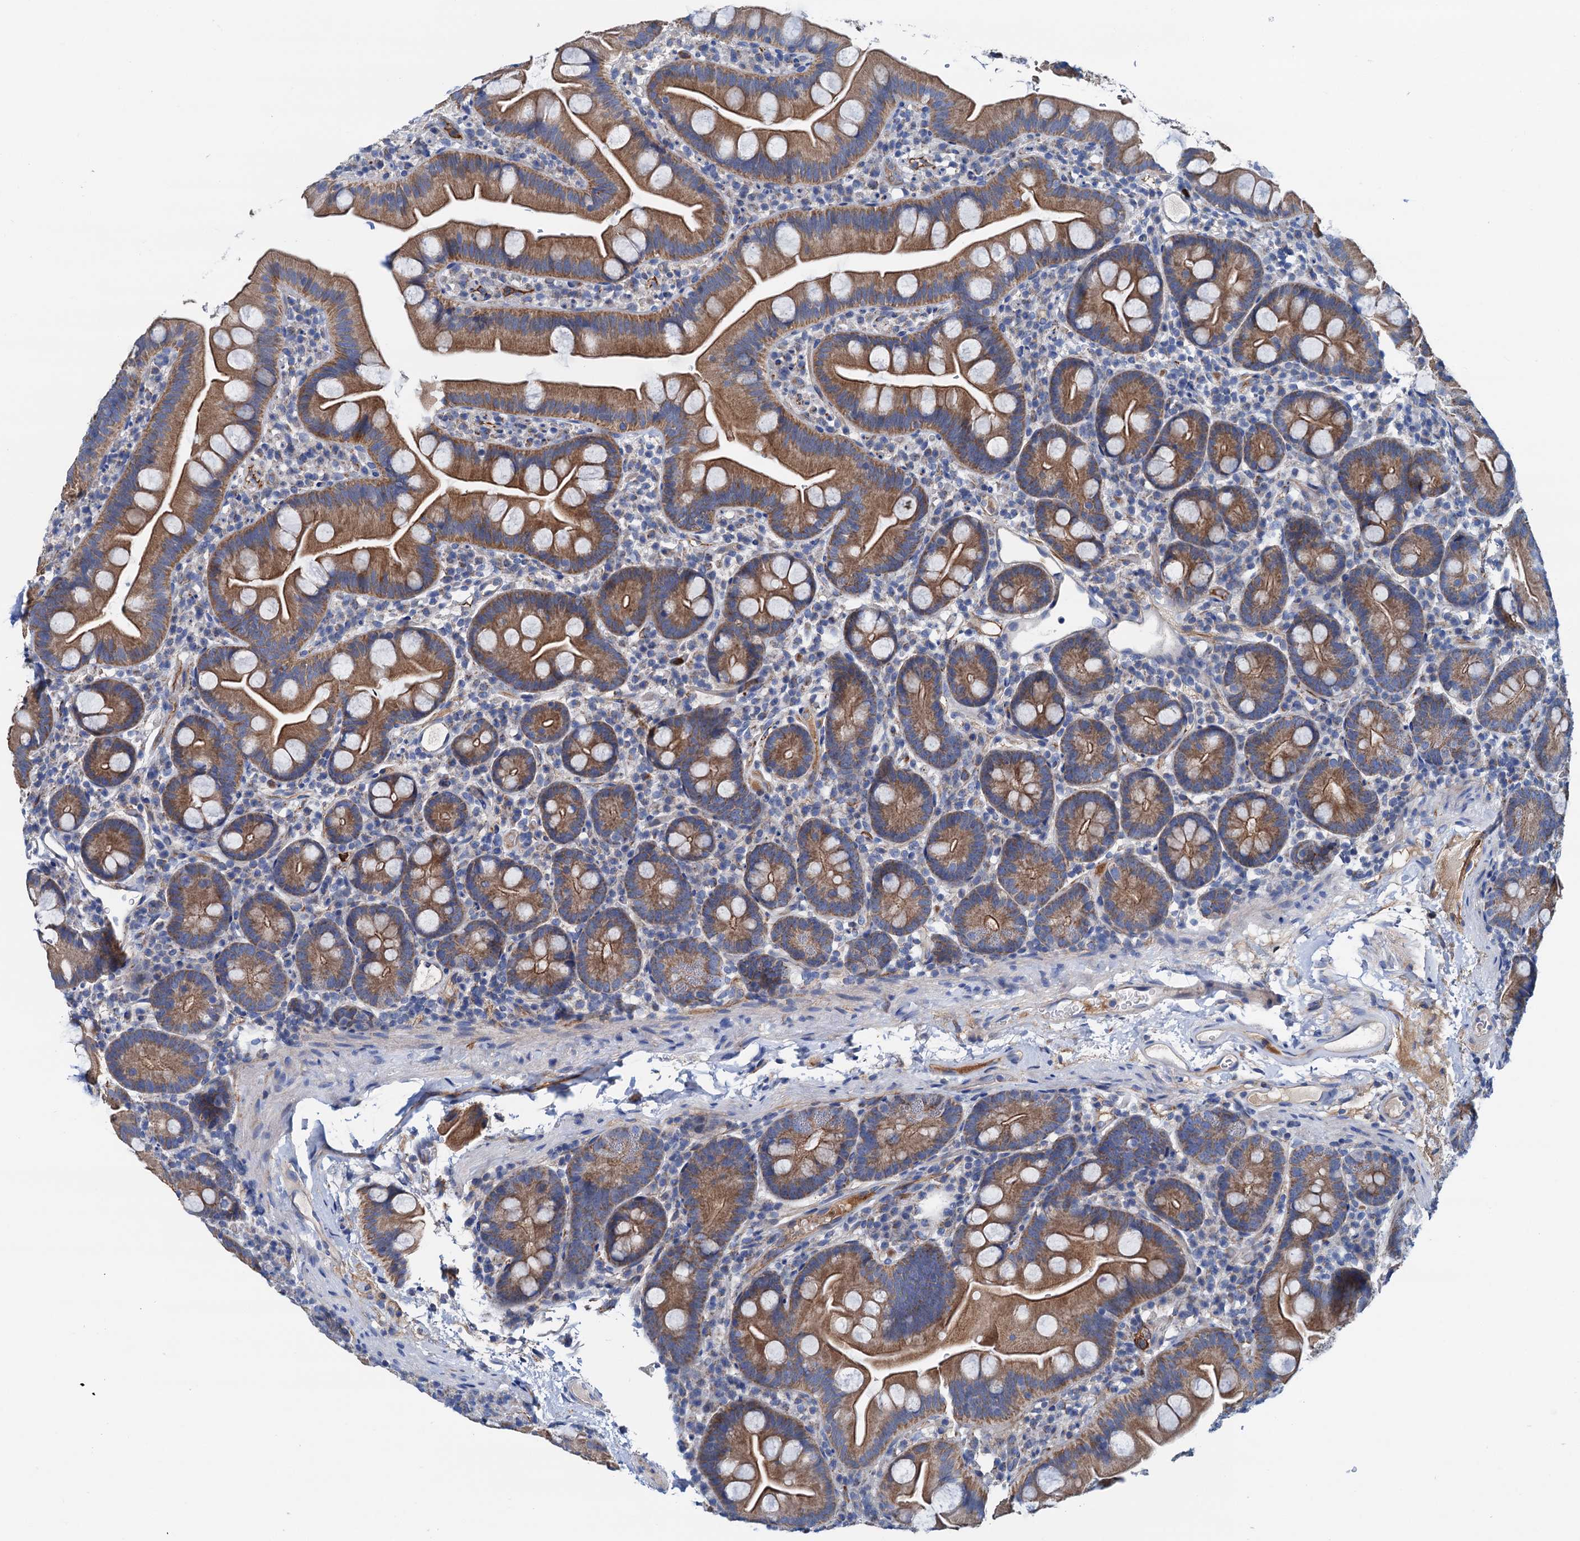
{"staining": {"intensity": "moderate", "quantity": ">75%", "location": "cytoplasmic/membranous"}, "tissue": "small intestine", "cell_type": "Glandular cells", "image_type": "normal", "snomed": [{"axis": "morphology", "description": "Normal tissue, NOS"}, {"axis": "topography", "description": "Small intestine"}], "caption": "Immunohistochemical staining of unremarkable small intestine demonstrates >75% levels of moderate cytoplasmic/membranous protein positivity in about >75% of glandular cells. Using DAB (brown) and hematoxylin (blue) stains, captured at high magnification using brightfield microscopy.", "gene": "RASSF9", "patient": {"sex": "female", "age": 68}}